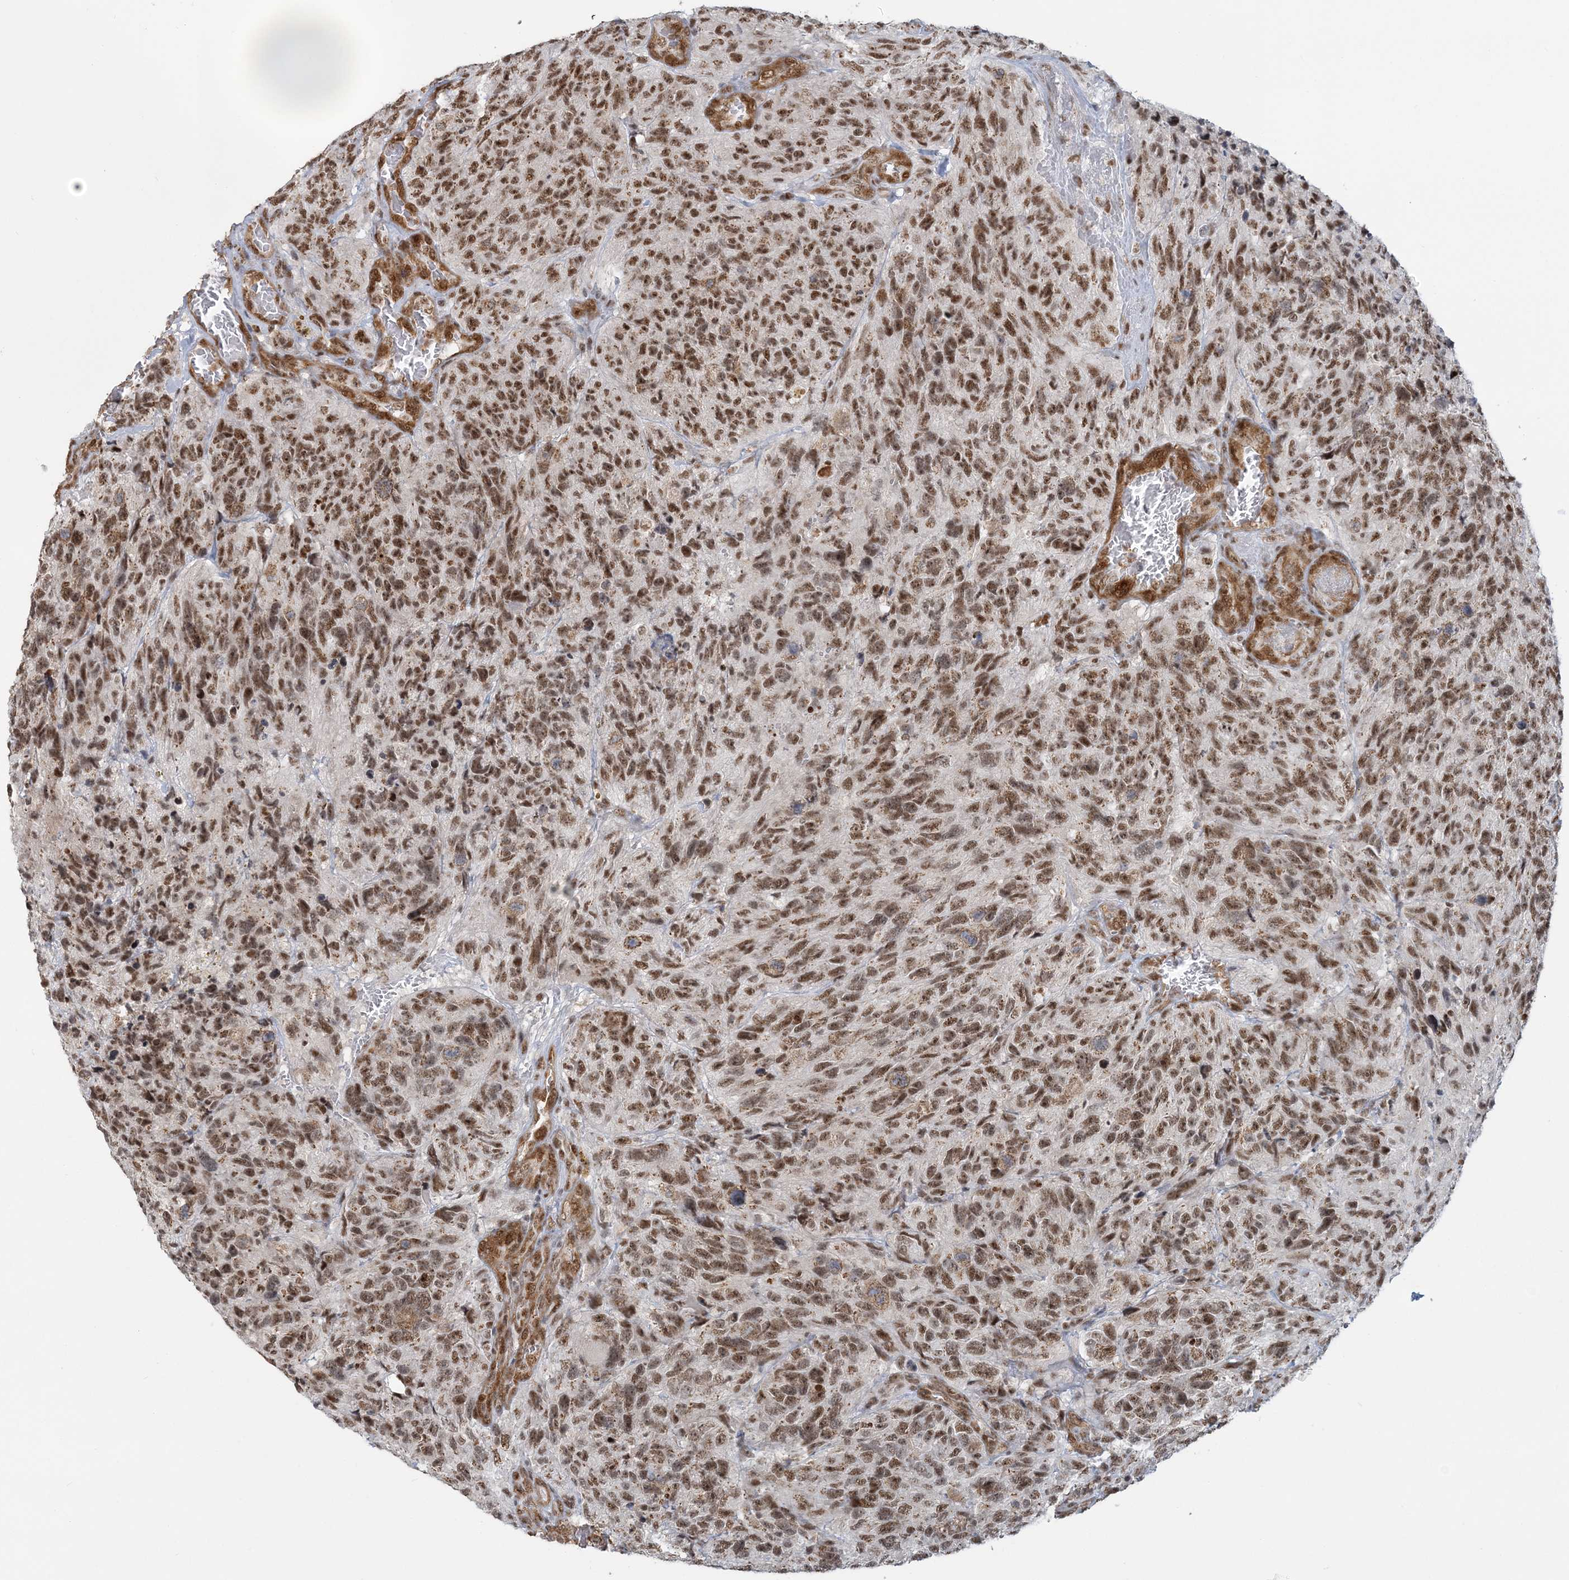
{"staining": {"intensity": "moderate", "quantity": ">75%", "location": "nuclear"}, "tissue": "glioma", "cell_type": "Tumor cells", "image_type": "cancer", "snomed": [{"axis": "morphology", "description": "Glioma, malignant, High grade"}, {"axis": "topography", "description": "Brain"}], "caption": "Glioma was stained to show a protein in brown. There is medium levels of moderate nuclear staining in approximately >75% of tumor cells. Immunohistochemistry (ihc) stains the protein in brown and the nuclei are stained blue.", "gene": "PLRG1", "patient": {"sex": "male", "age": 69}}